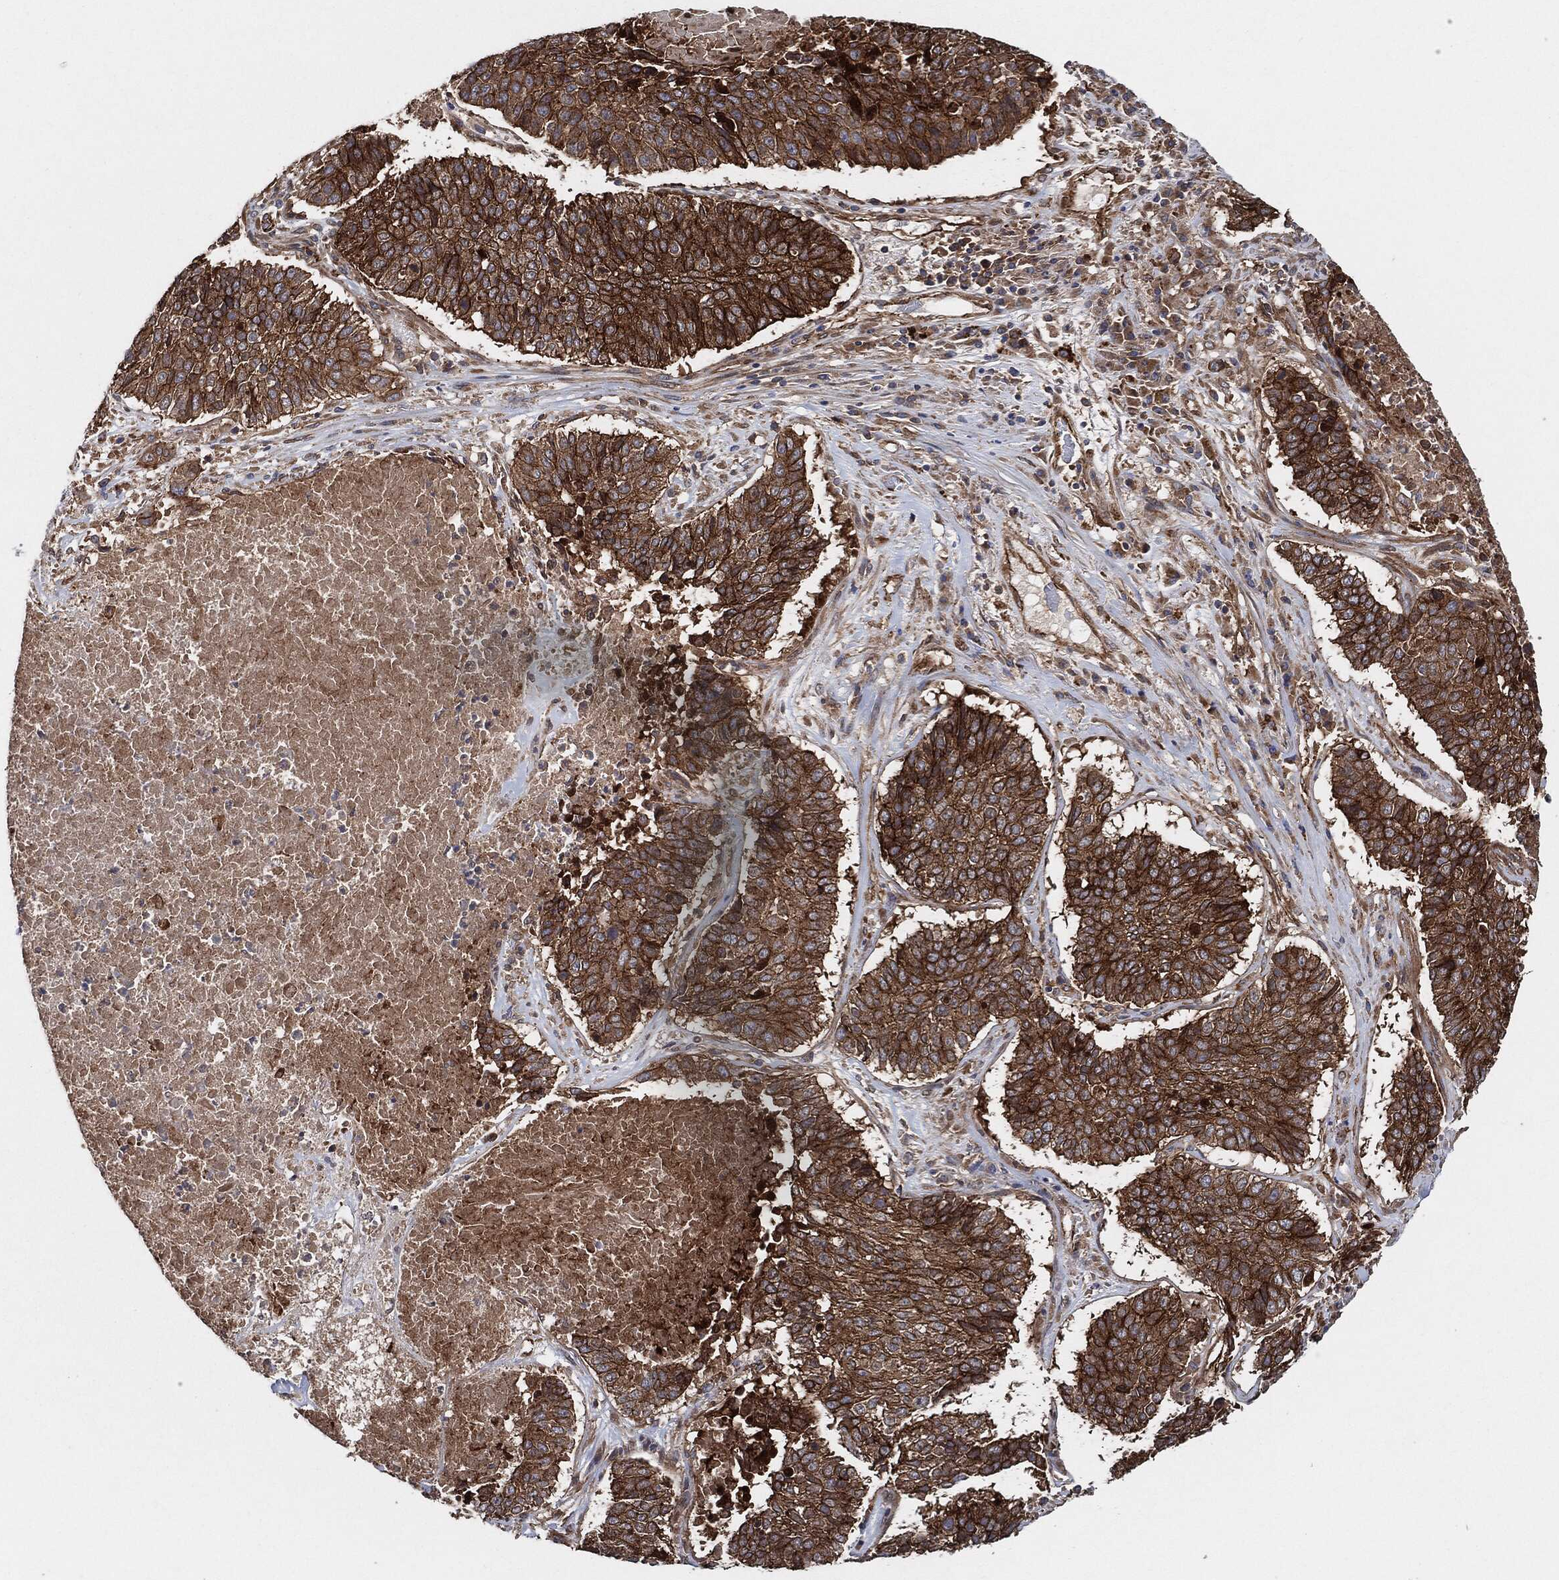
{"staining": {"intensity": "strong", "quantity": "25%-75%", "location": "cytoplasmic/membranous"}, "tissue": "lung cancer", "cell_type": "Tumor cells", "image_type": "cancer", "snomed": [{"axis": "morphology", "description": "Squamous cell carcinoma, NOS"}, {"axis": "topography", "description": "Lung"}], "caption": "The histopathology image reveals staining of lung cancer, revealing strong cytoplasmic/membranous protein staining (brown color) within tumor cells. The protein is shown in brown color, while the nuclei are stained blue.", "gene": "CTNNA1", "patient": {"sex": "male", "age": 64}}